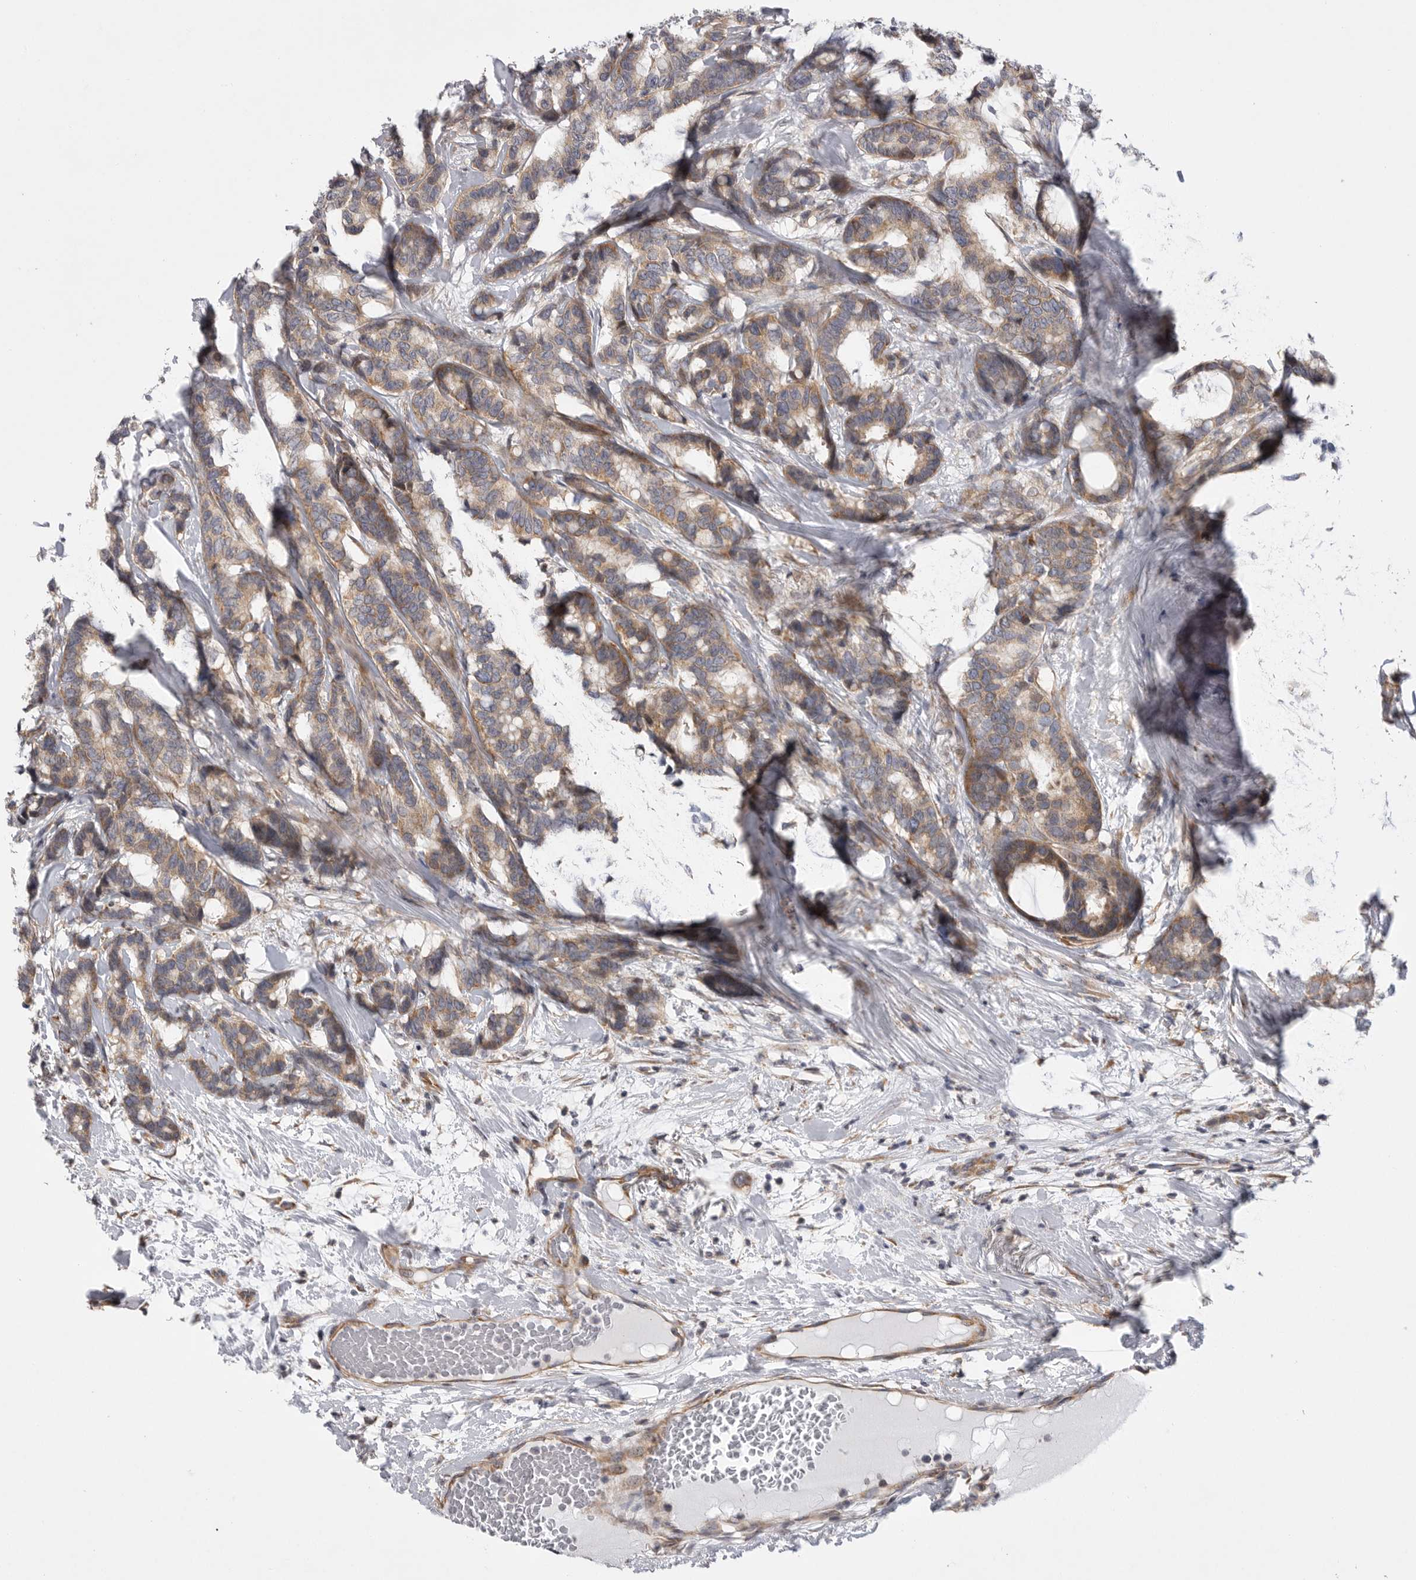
{"staining": {"intensity": "moderate", "quantity": ">75%", "location": "cytoplasmic/membranous"}, "tissue": "breast cancer", "cell_type": "Tumor cells", "image_type": "cancer", "snomed": [{"axis": "morphology", "description": "Duct carcinoma"}, {"axis": "topography", "description": "Breast"}], "caption": "Protein expression analysis of intraductal carcinoma (breast) reveals moderate cytoplasmic/membranous positivity in about >75% of tumor cells.", "gene": "FBXO43", "patient": {"sex": "female", "age": 87}}